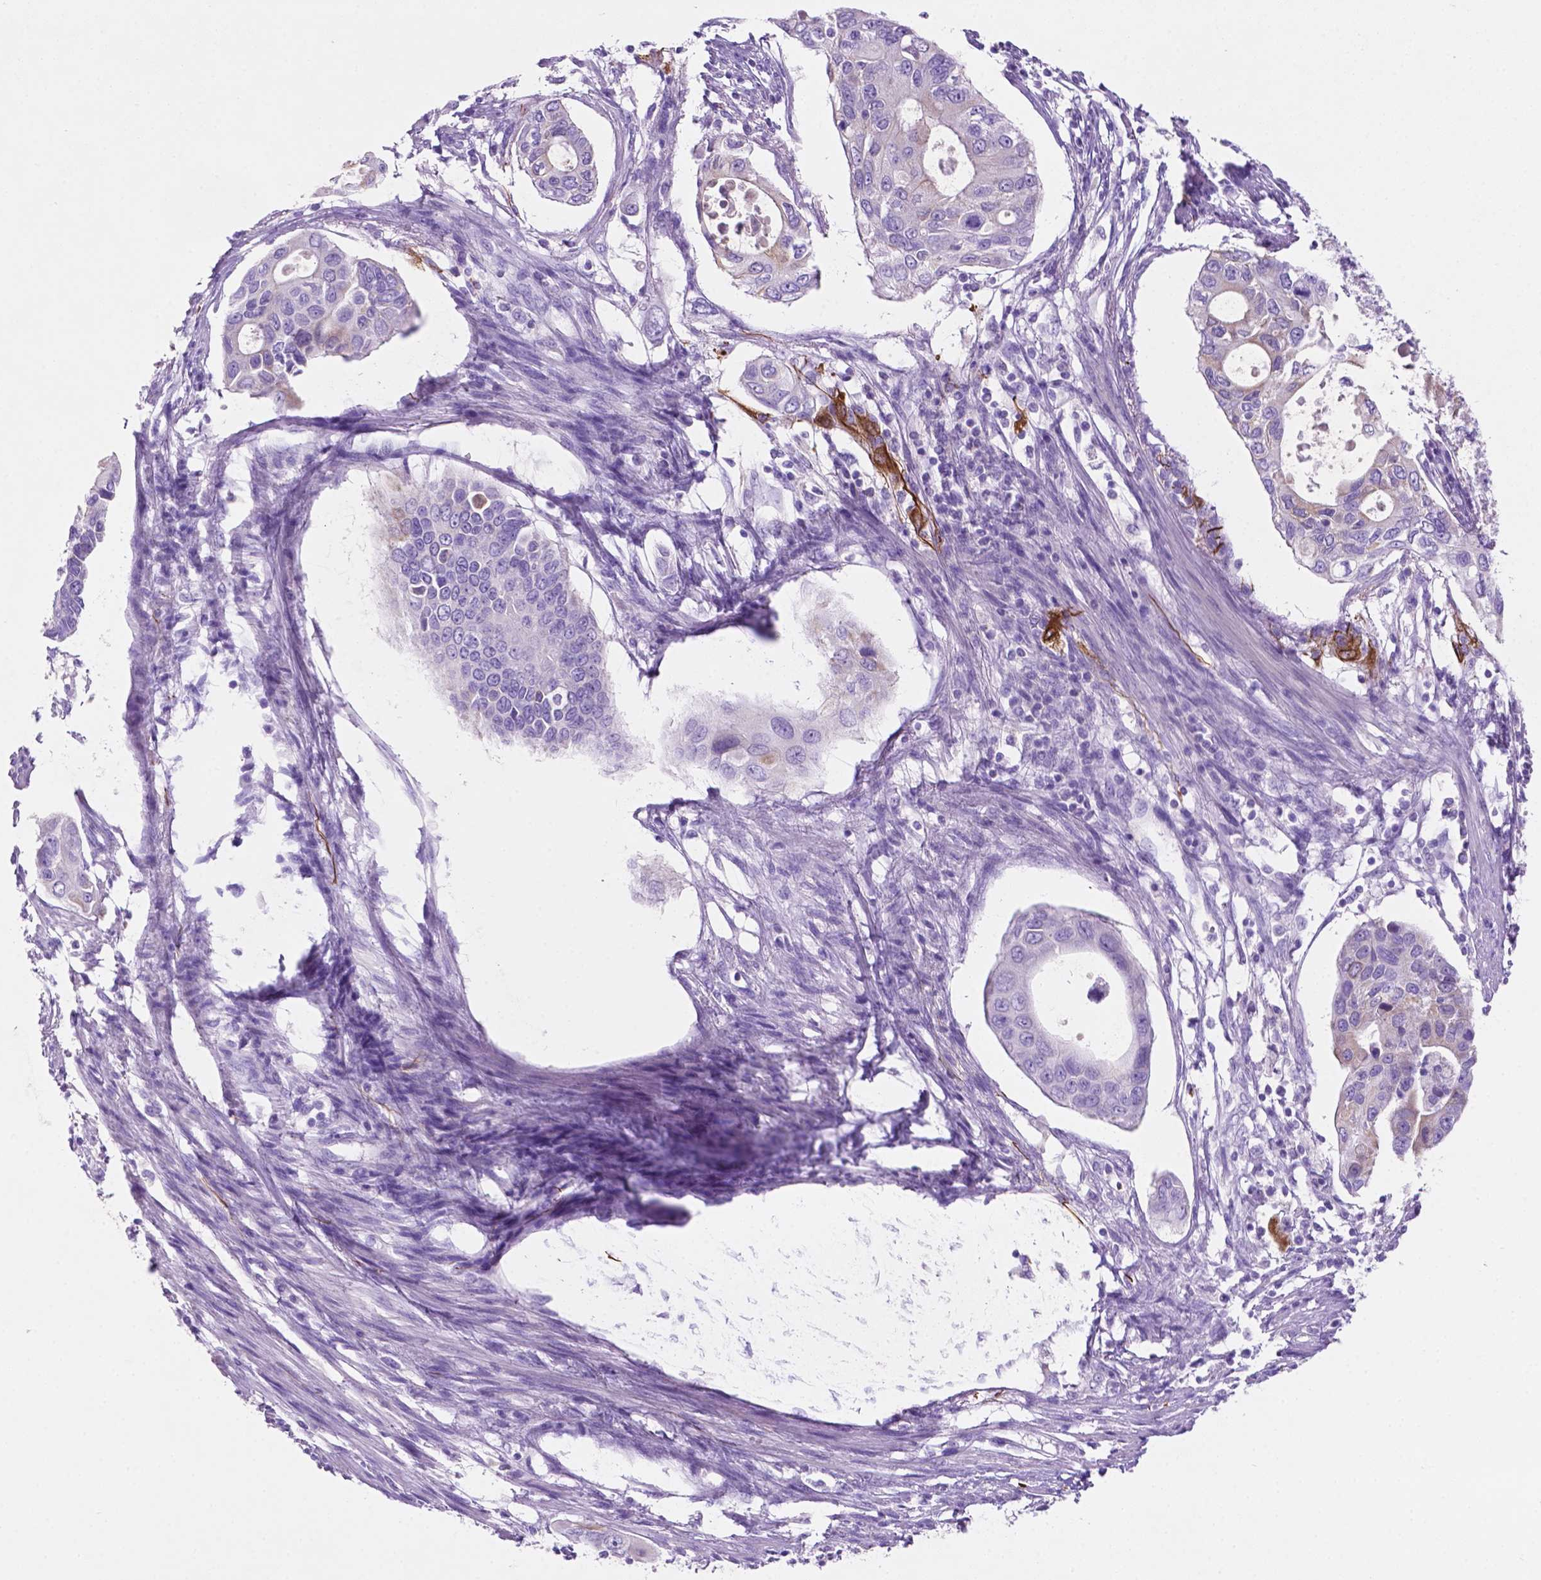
{"staining": {"intensity": "moderate", "quantity": "<25%", "location": "cytoplasmic/membranous"}, "tissue": "pancreatic cancer", "cell_type": "Tumor cells", "image_type": "cancer", "snomed": [{"axis": "morphology", "description": "Adenocarcinoma, NOS"}, {"axis": "topography", "description": "Pancreas"}], "caption": "Tumor cells display low levels of moderate cytoplasmic/membranous positivity in approximately <25% of cells in human pancreatic cancer (adenocarcinoma).", "gene": "POU4F1", "patient": {"sex": "female", "age": 63}}